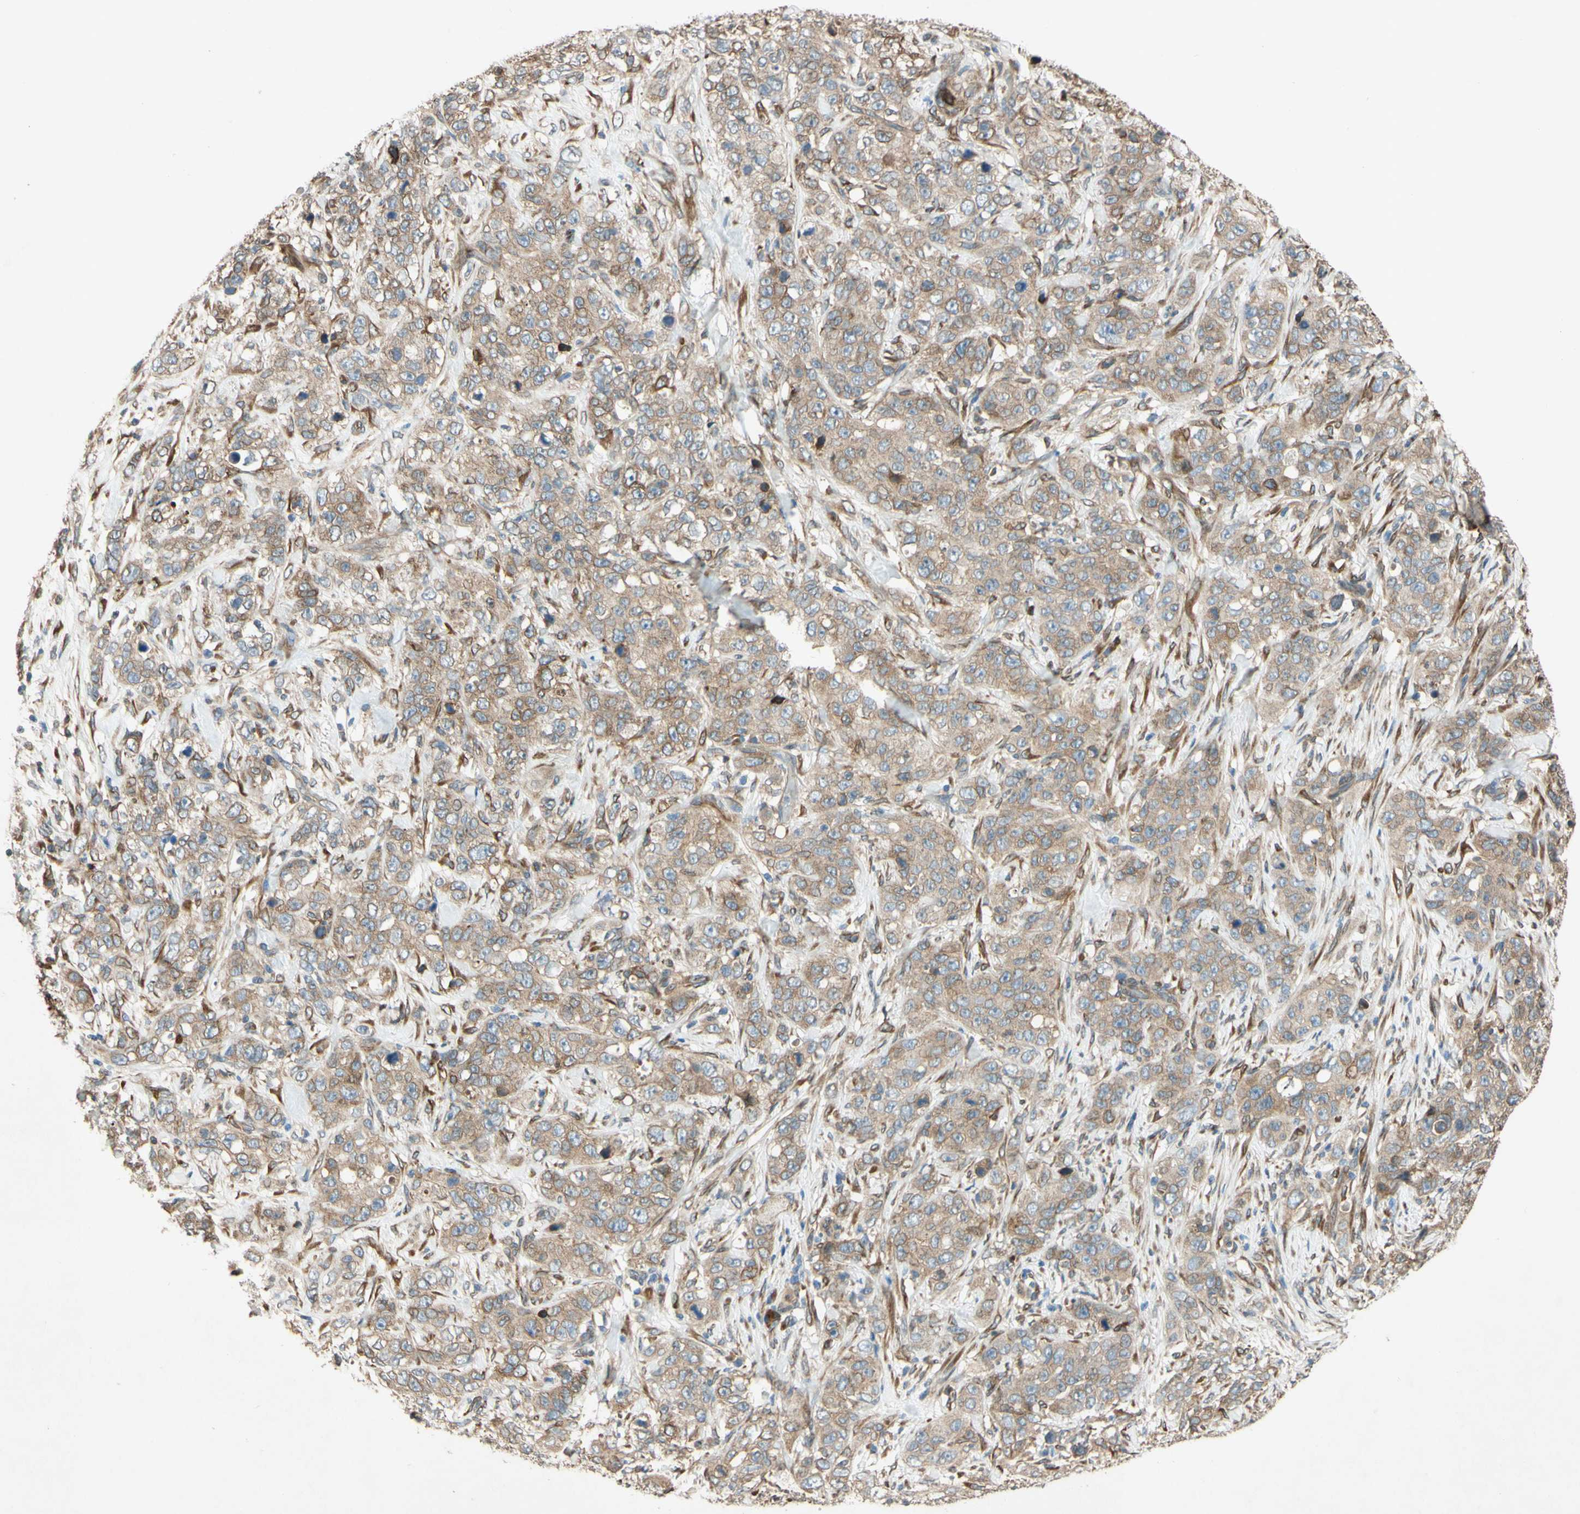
{"staining": {"intensity": "weak", "quantity": ">75%", "location": "cytoplasmic/membranous,nuclear"}, "tissue": "stomach cancer", "cell_type": "Tumor cells", "image_type": "cancer", "snomed": [{"axis": "morphology", "description": "Adenocarcinoma, NOS"}, {"axis": "topography", "description": "Stomach"}], "caption": "This is a photomicrograph of IHC staining of adenocarcinoma (stomach), which shows weak expression in the cytoplasmic/membranous and nuclear of tumor cells.", "gene": "PTPRU", "patient": {"sex": "male", "age": 48}}